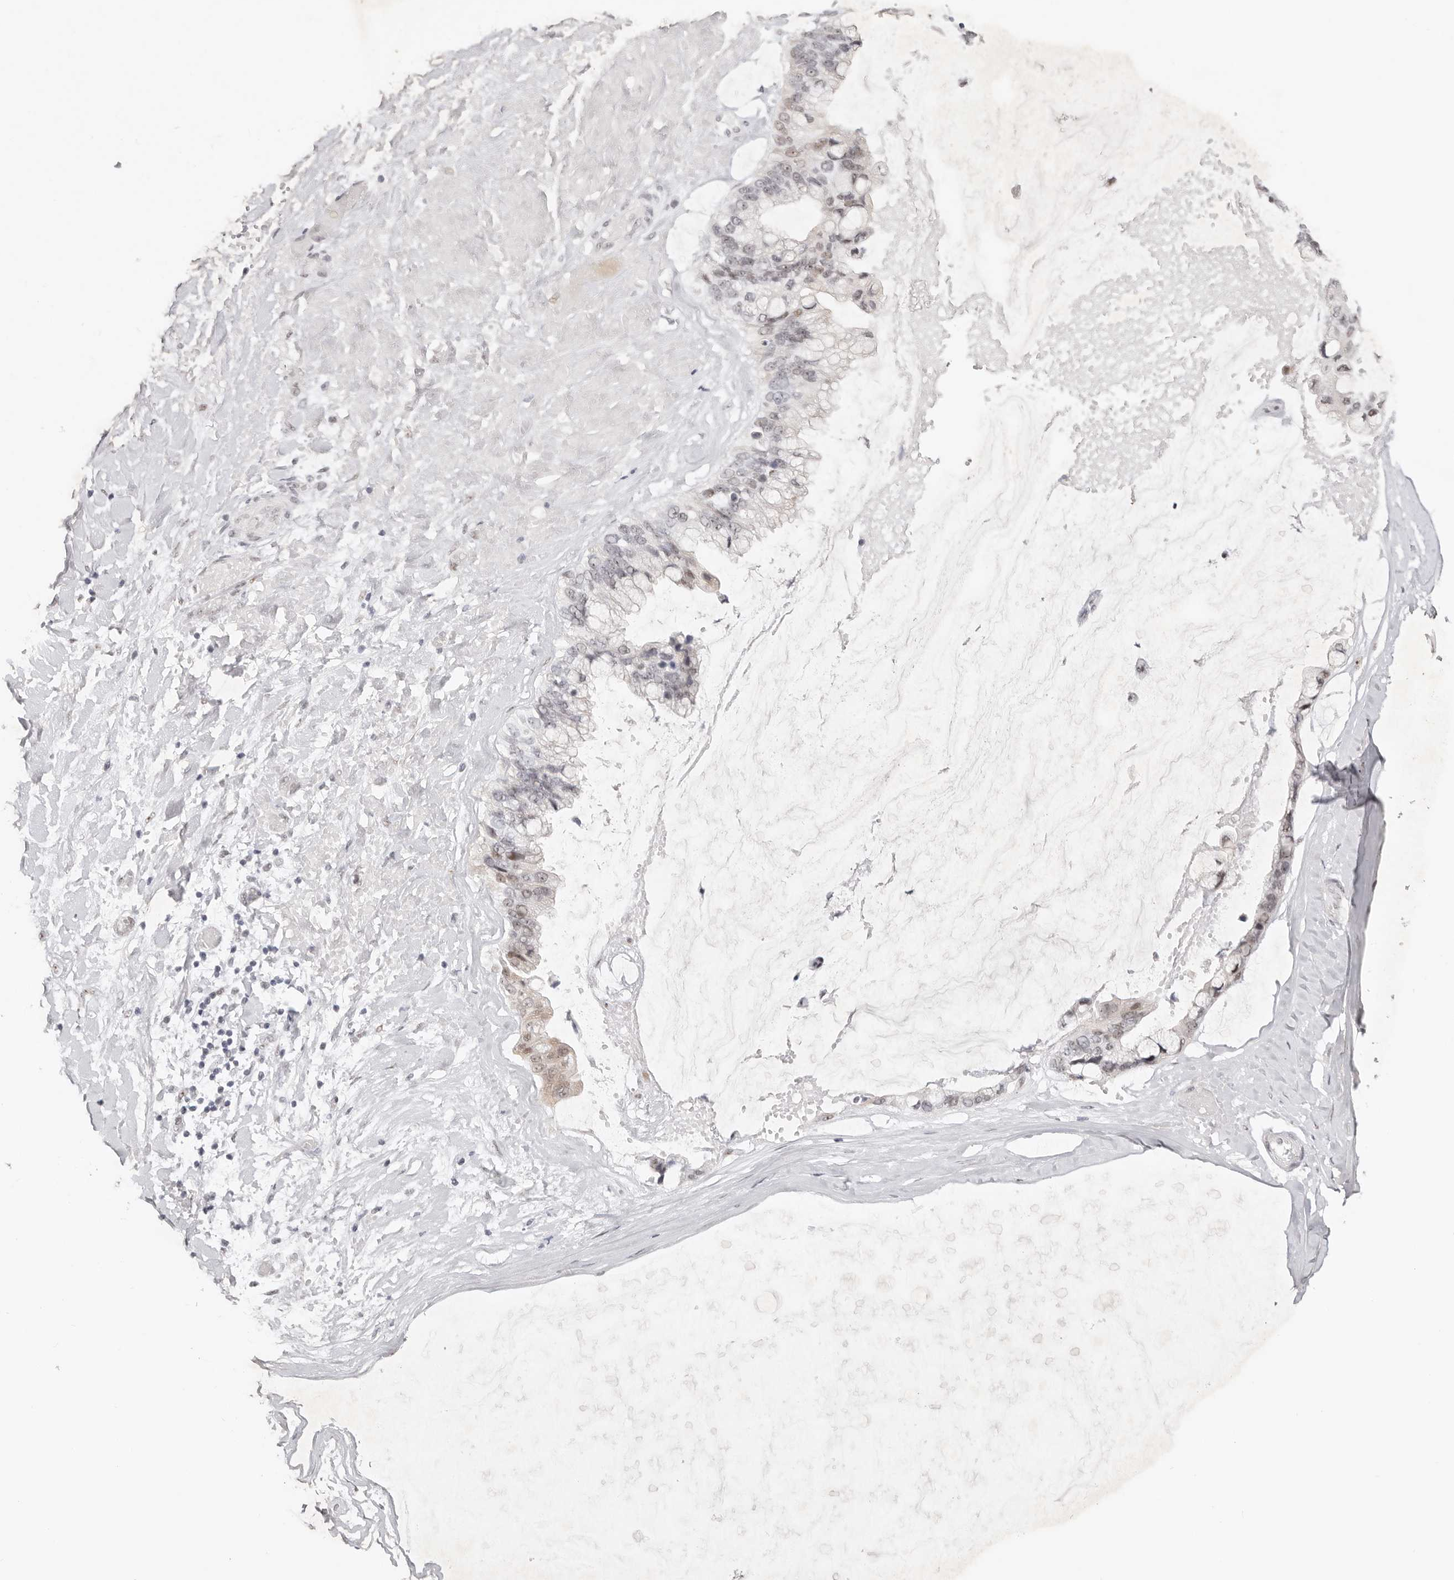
{"staining": {"intensity": "weak", "quantity": "<25%", "location": "nuclear"}, "tissue": "ovarian cancer", "cell_type": "Tumor cells", "image_type": "cancer", "snomed": [{"axis": "morphology", "description": "Cystadenocarcinoma, mucinous, NOS"}, {"axis": "topography", "description": "Ovary"}], "caption": "DAB (3,3'-diaminobenzidine) immunohistochemical staining of human ovarian mucinous cystadenocarcinoma demonstrates no significant positivity in tumor cells. (Stains: DAB immunohistochemistry (IHC) with hematoxylin counter stain, Microscopy: brightfield microscopy at high magnification).", "gene": "LARP7", "patient": {"sex": "female", "age": 39}}